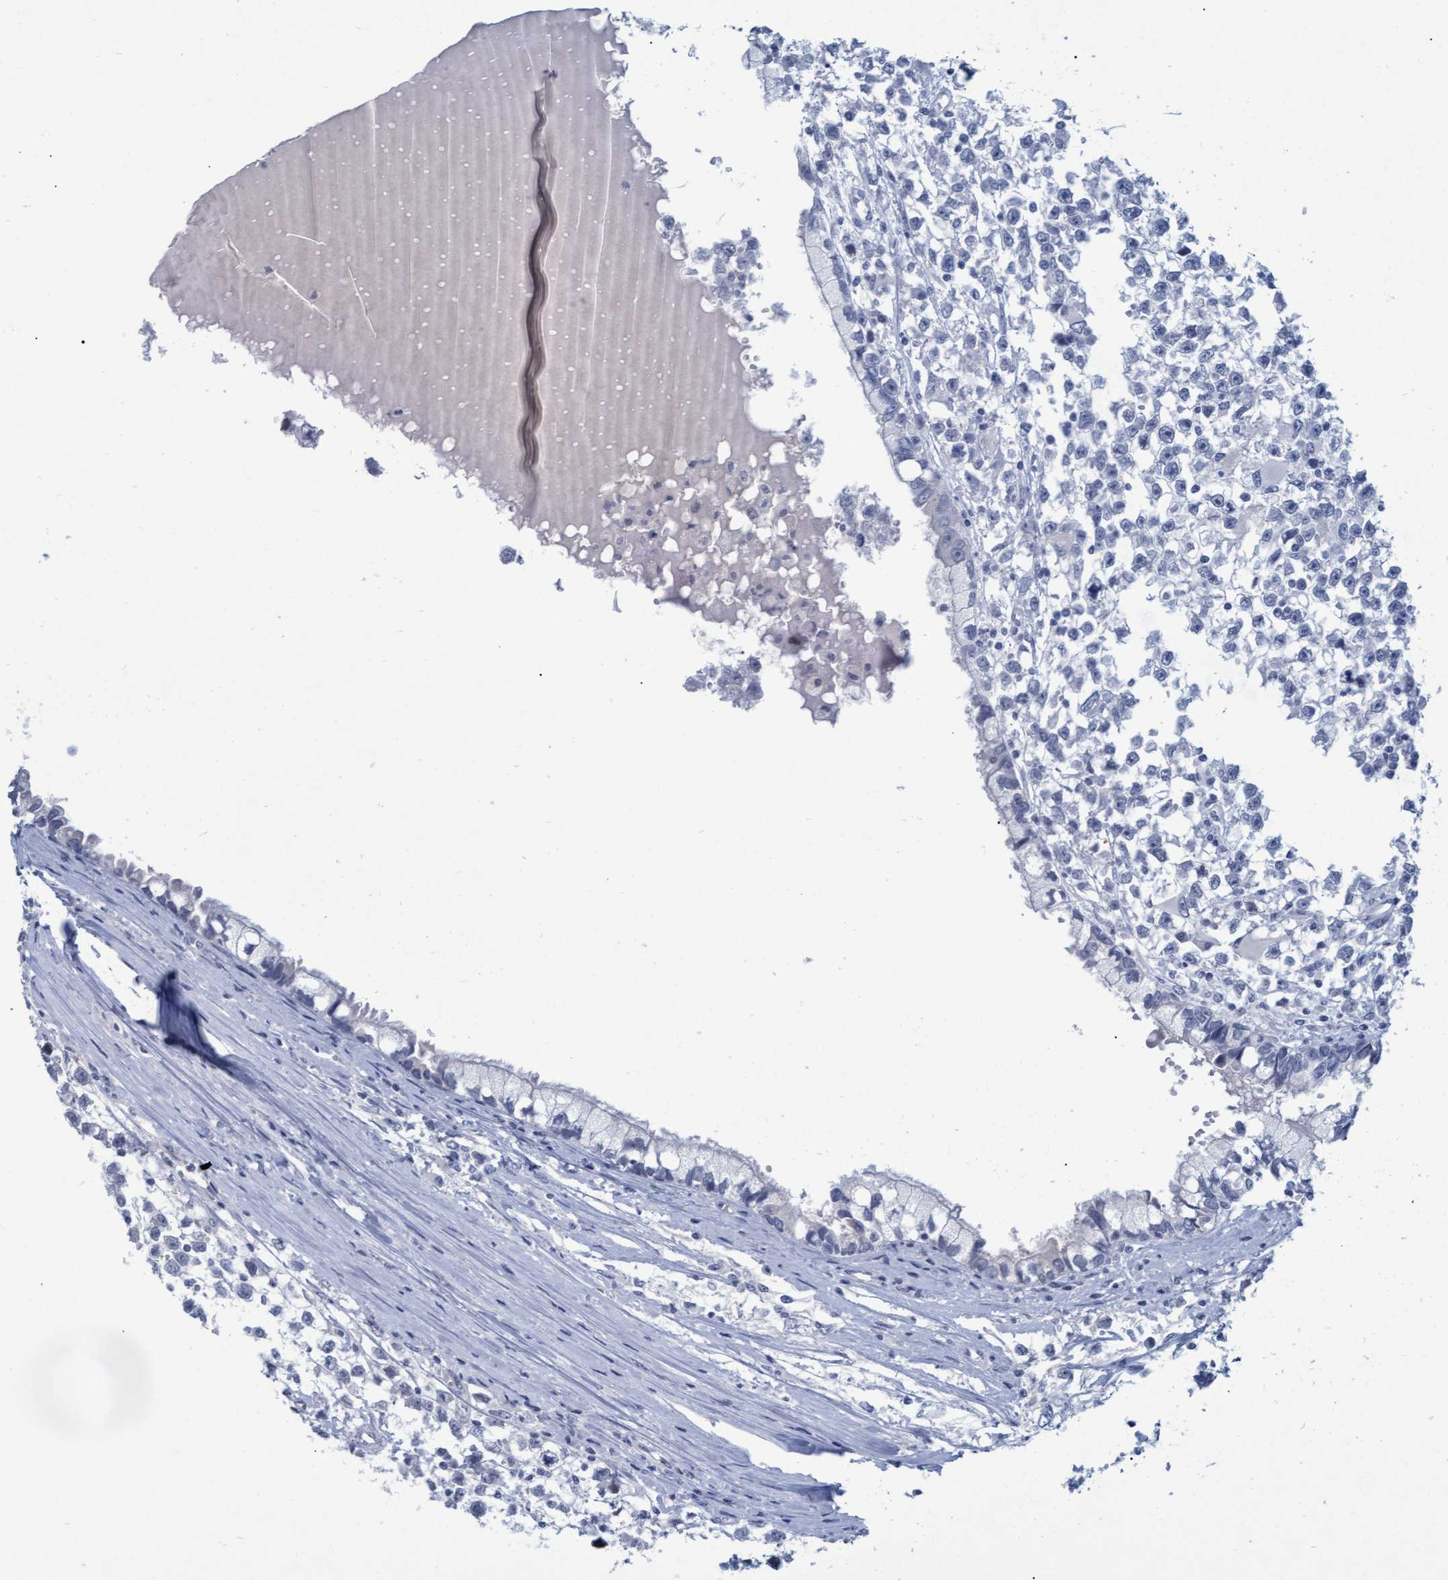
{"staining": {"intensity": "negative", "quantity": "none", "location": "none"}, "tissue": "testis cancer", "cell_type": "Tumor cells", "image_type": "cancer", "snomed": [{"axis": "morphology", "description": "Seminoma, NOS"}, {"axis": "morphology", "description": "Carcinoma, Embryonal, NOS"}, {"axis": "topography", "description": "Testis"}], "caption": "IHC of human testis cancer (seminoma) shows no staining in tumor cells.", "gene": "PROCA1", "patient": {"sex": "male", "age": 51}}